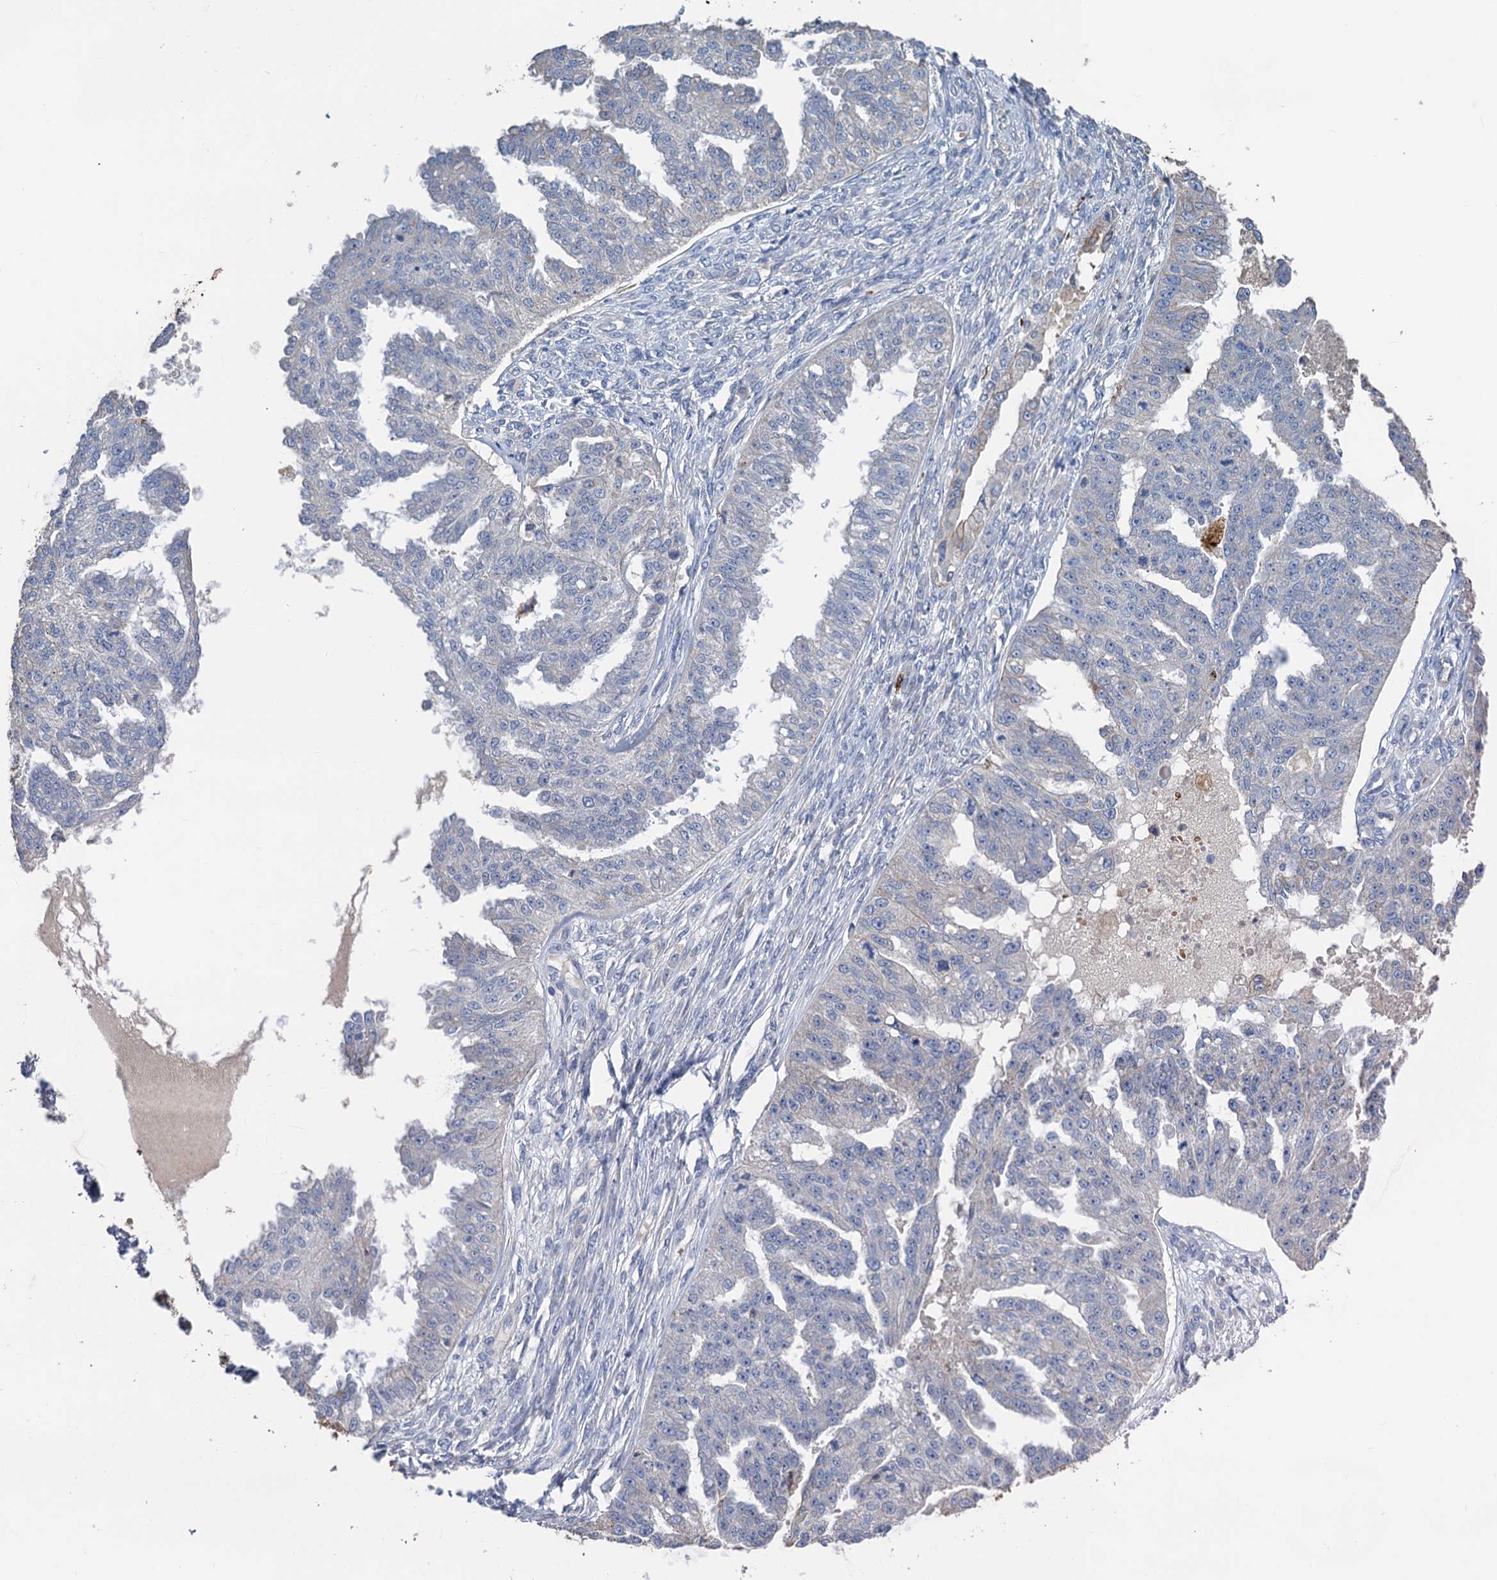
{"staining": {"intensity": "negative", "quantity": "none", "location": "none"}, "tissue": "ovarian cancer", "cell_type": "Tumor cells", "image_type": "cancer", "snomed": [{"axis": "morphology", "description": "Cystadenocarcinoma, serous, NOS"}, {"axis": "topography", "description": "Ovary"}], "caption": "Immunohistochemistry of ovarian cancer (serous cystadenocarcinoma) reveals no expression in tumor cells.", "gene": "SMCO3", "patient": {"sex": "female", "age": 58}}